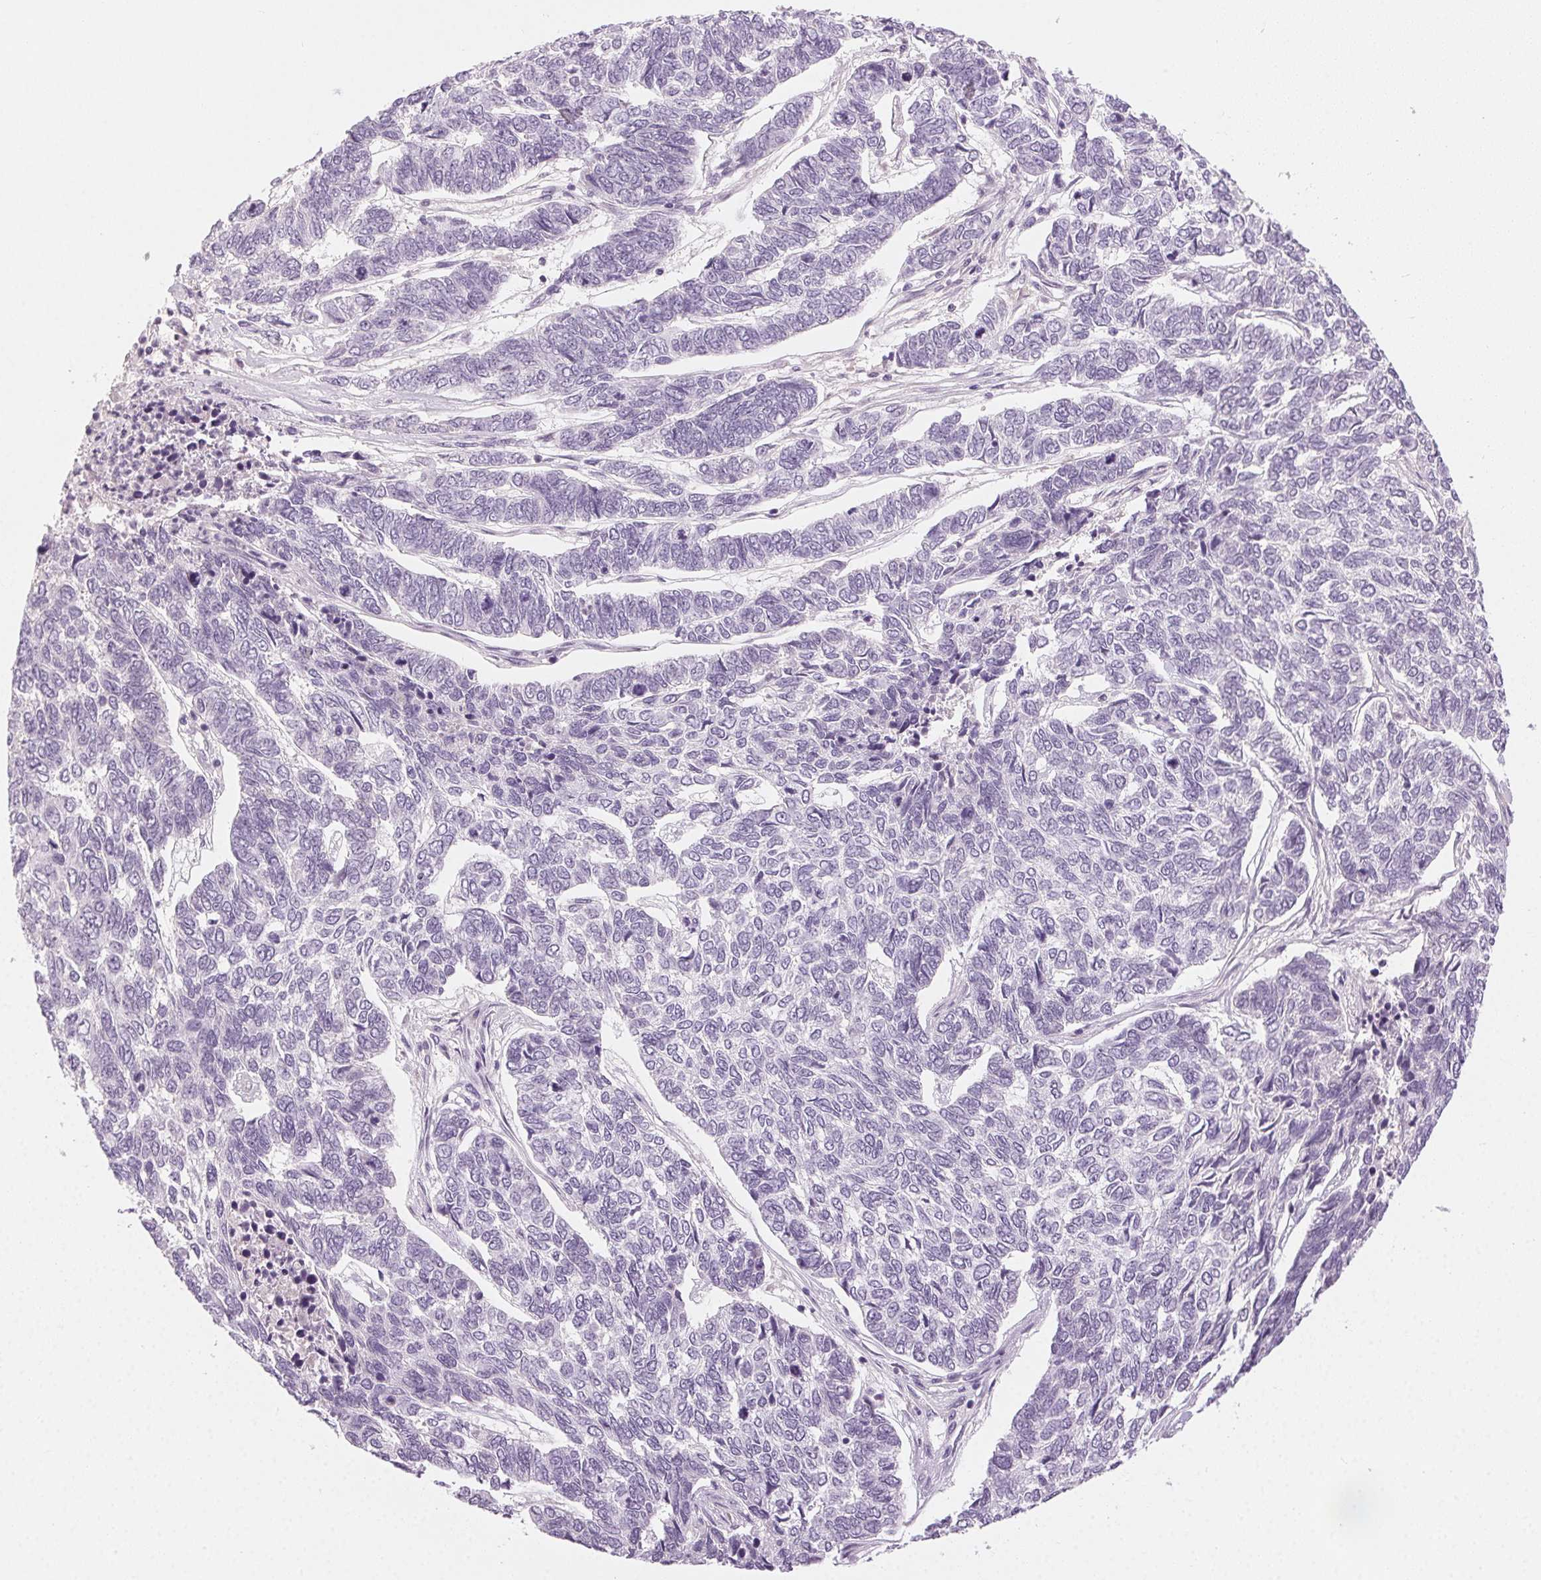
{"staining": {"intensity": "negative", "quantity": "none", "location": "none"}, "tissue": "skin cancer", "cell_type": "Tumor cells", "image_type": "cancer", "snomed": [{"axis": "morphology", "description": "Basal cell carcinoma"}, {"axis": "topography", "description": "Skin"}], "caption": "This histopathology image is of skin cancer stained with immunohistochemistry (IHC) to label a protein in brown with the nuclei are counter-stained blue. There is no staining in tumor cells.", "gene": "HSF5", "patient": {"sex": "female", "age": 65}}